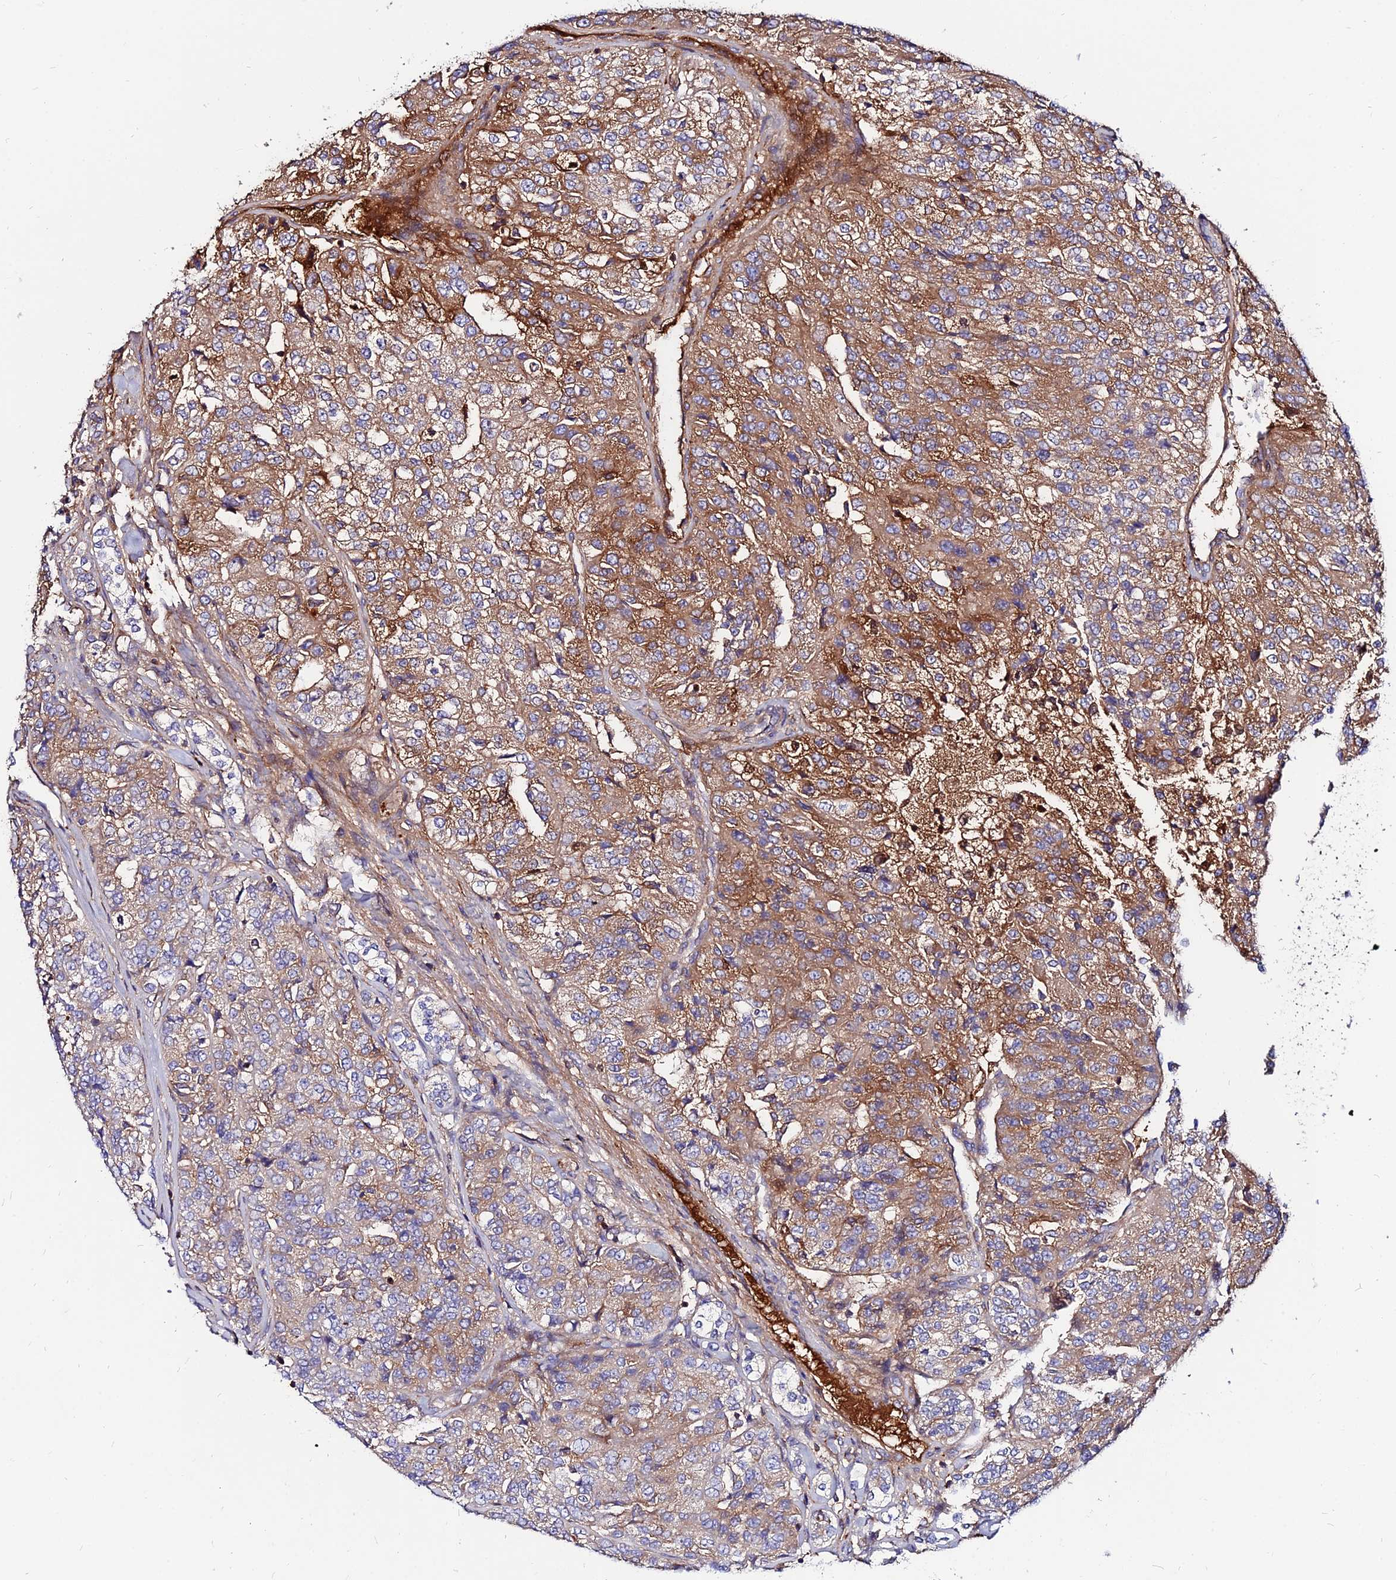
{"staining": {"intensity": "moderate", "quantity": ">75%", "location": "cytoplasmic/membranous"}, "tissue": "renal cancer", "cell_type": "Tumor cells", "image_type": "cancer", "snomed": [{"axis": "morphology", "description": "Adenocarcinoma, NOS"}, {"axis": "topography", "description": "Kidney"}], "caption": "Moderate cytoplasmic/membranous expression is identified in about >75% of tumor cells in renal cancer.", "gene": "PYM1", "patient": {"sex": "female", "age": 63}}